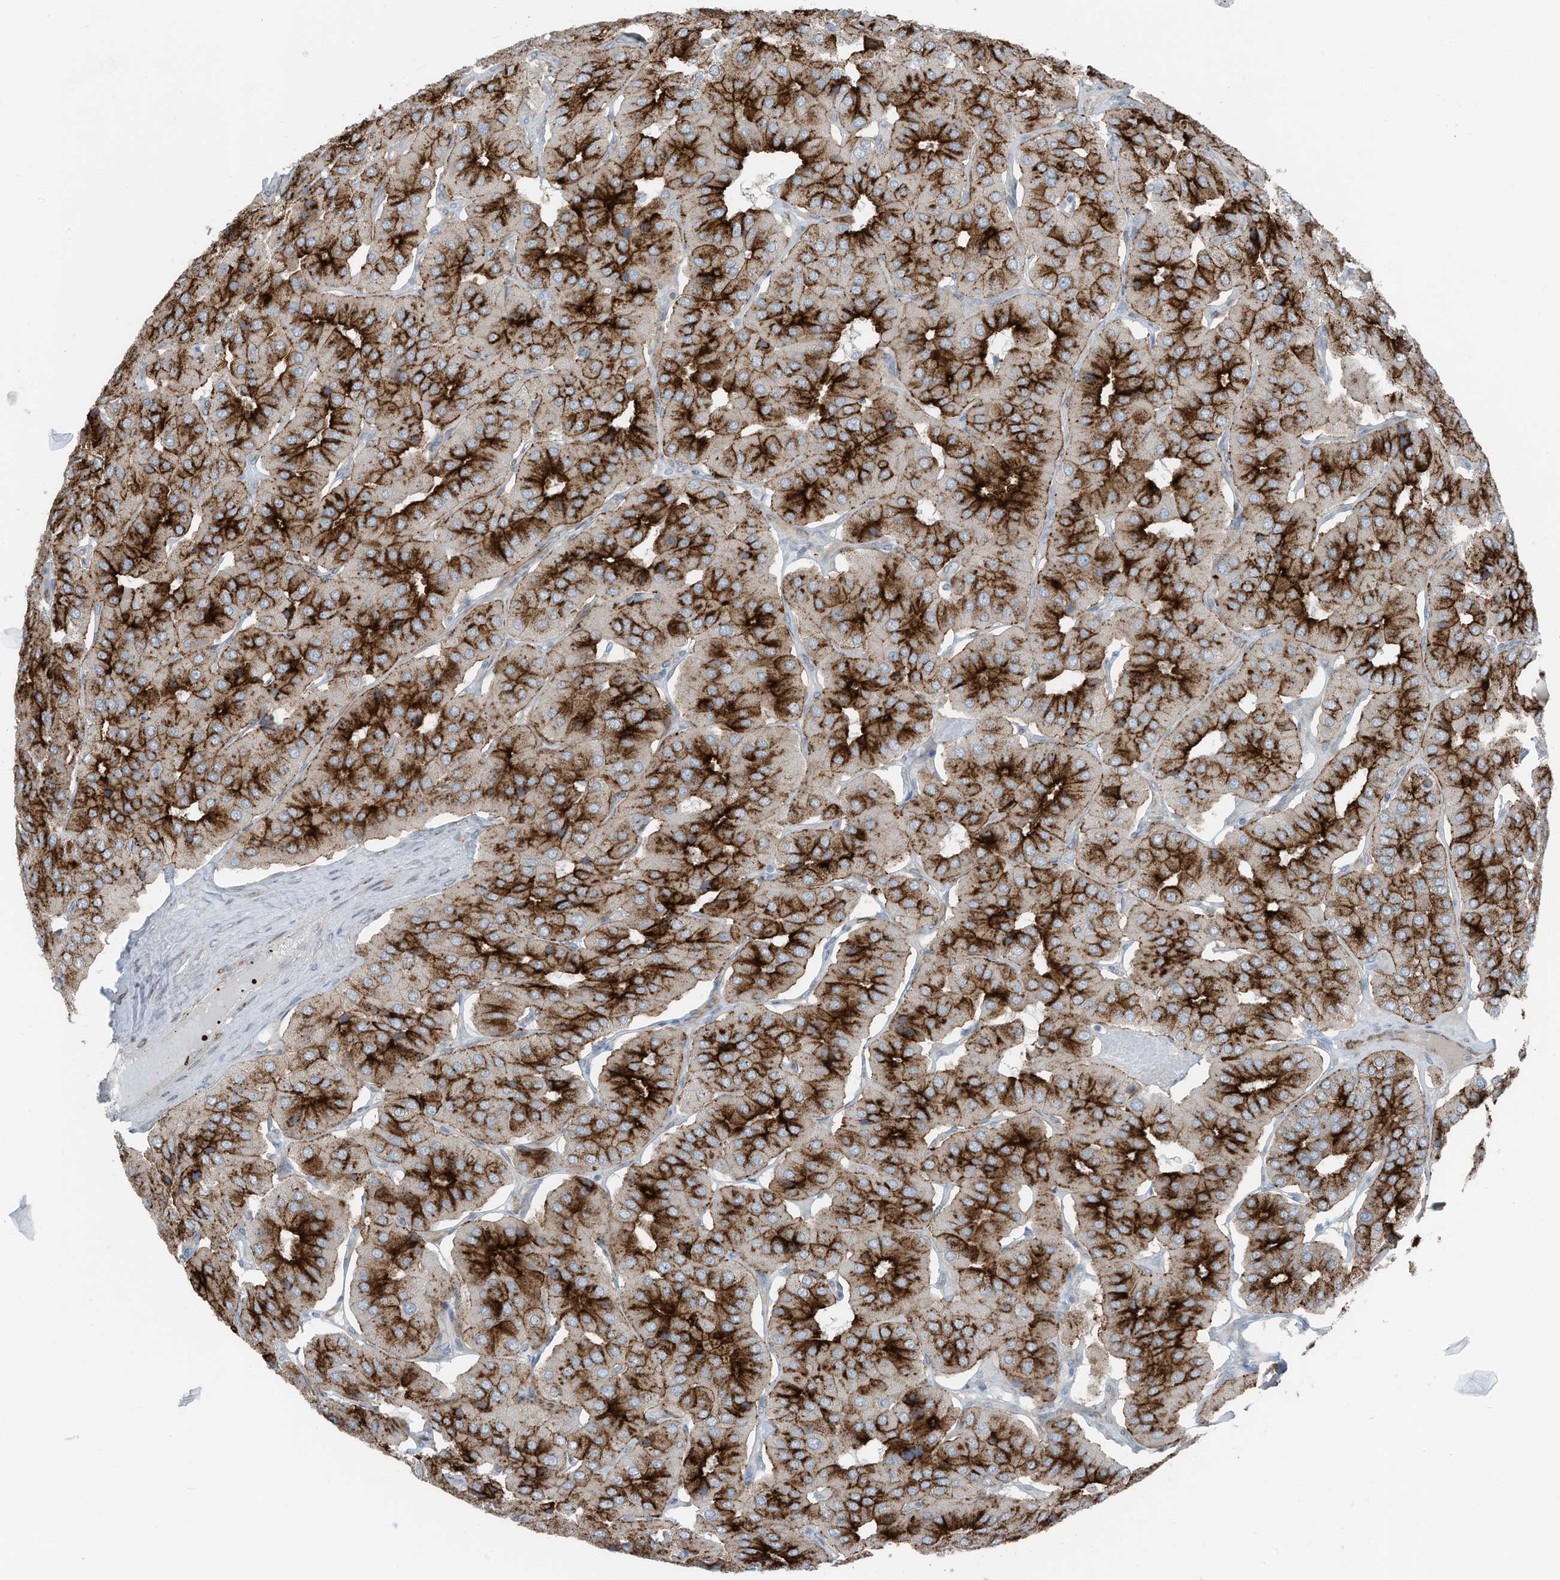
{"staining": {"intensity": "strong", "quantity": ">75%", "location": "cytoplasmic/membranous"}, "tissue": "parathyroid gland", "cell_type": "Glandular cells", "image_type": "normal", "snomed": [{"axis": "morphology", "description": "Normal tissue, NOS"}, {"axis": "morphology", "description": "Adenoma, NOS"}, {"axis": "topography", "description": "Parathyroid gland"}], "caption": "This photomicrograph displays IHC staining of benign human parathyroid gland, with high strong cytoplasmic/membranous expression in approximately >75% of glandular cells.", "gene": "ARHGEF33", "patient": {"sex": "female", "age": 86}}